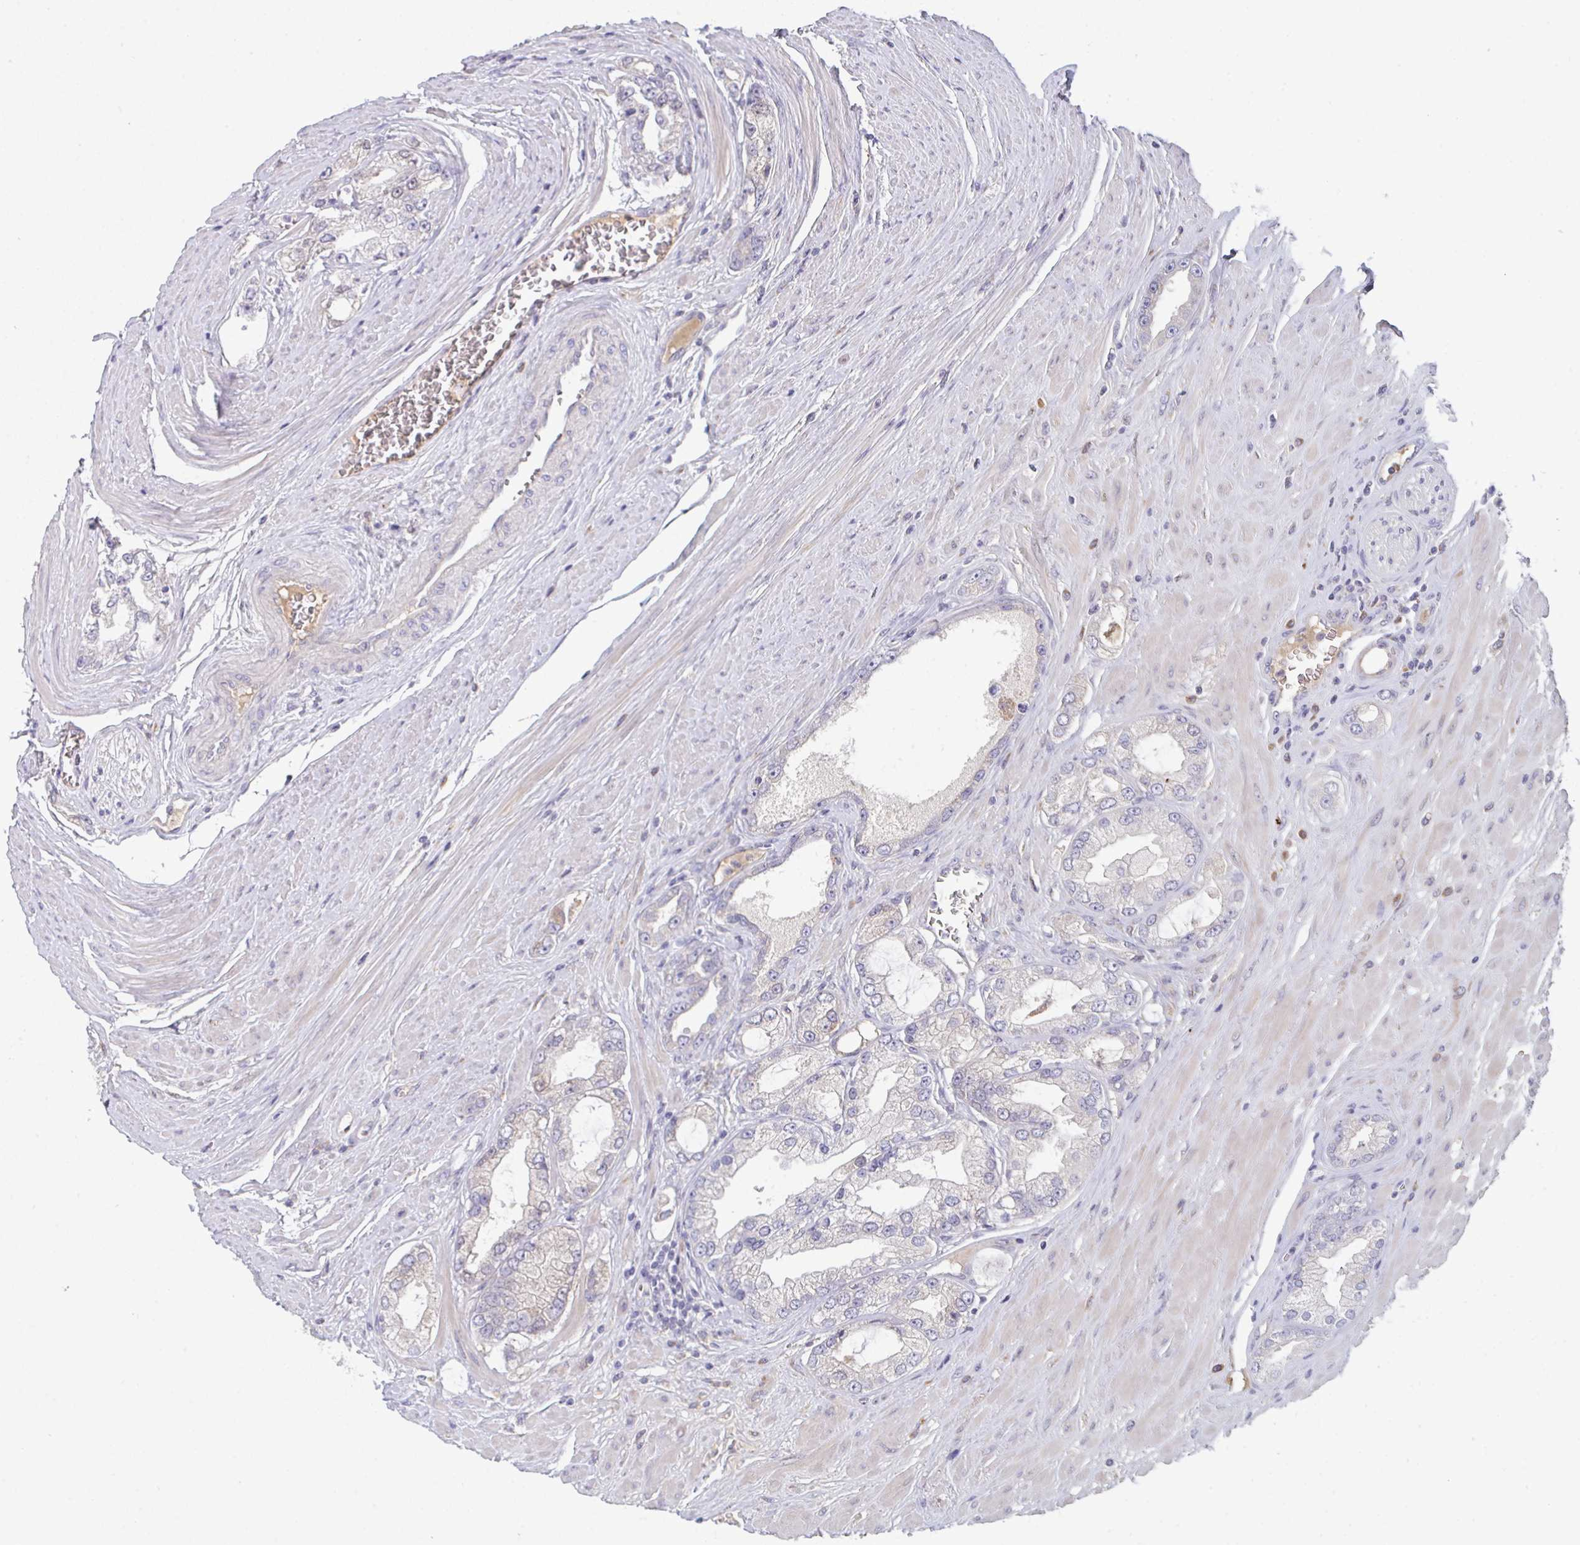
{"staining": {"intensity": "negative", "quantity": "none", "location": "none"}, "tissue": "prostate cancer", "cell_type": "Tumor cells", "image_type": "cancer", "snomed": [{"axis": "morphology", "description": "Adenocarcinoma, High grade"}, {"axis": "topography", "description": "Prostate"}], "caption": "Immunohistochemical staining of prostate cancer reveals no significant expression in tumor cells. The staining was performed using DAB (3,3'-diaminobenzidine) to visualize the protein expression in brown, while the nuclei were stained in blue with hematoxylin (Magnification: 20x).", "gene": "HGFAC", "patient": {"sex": "male", "age": 66}}